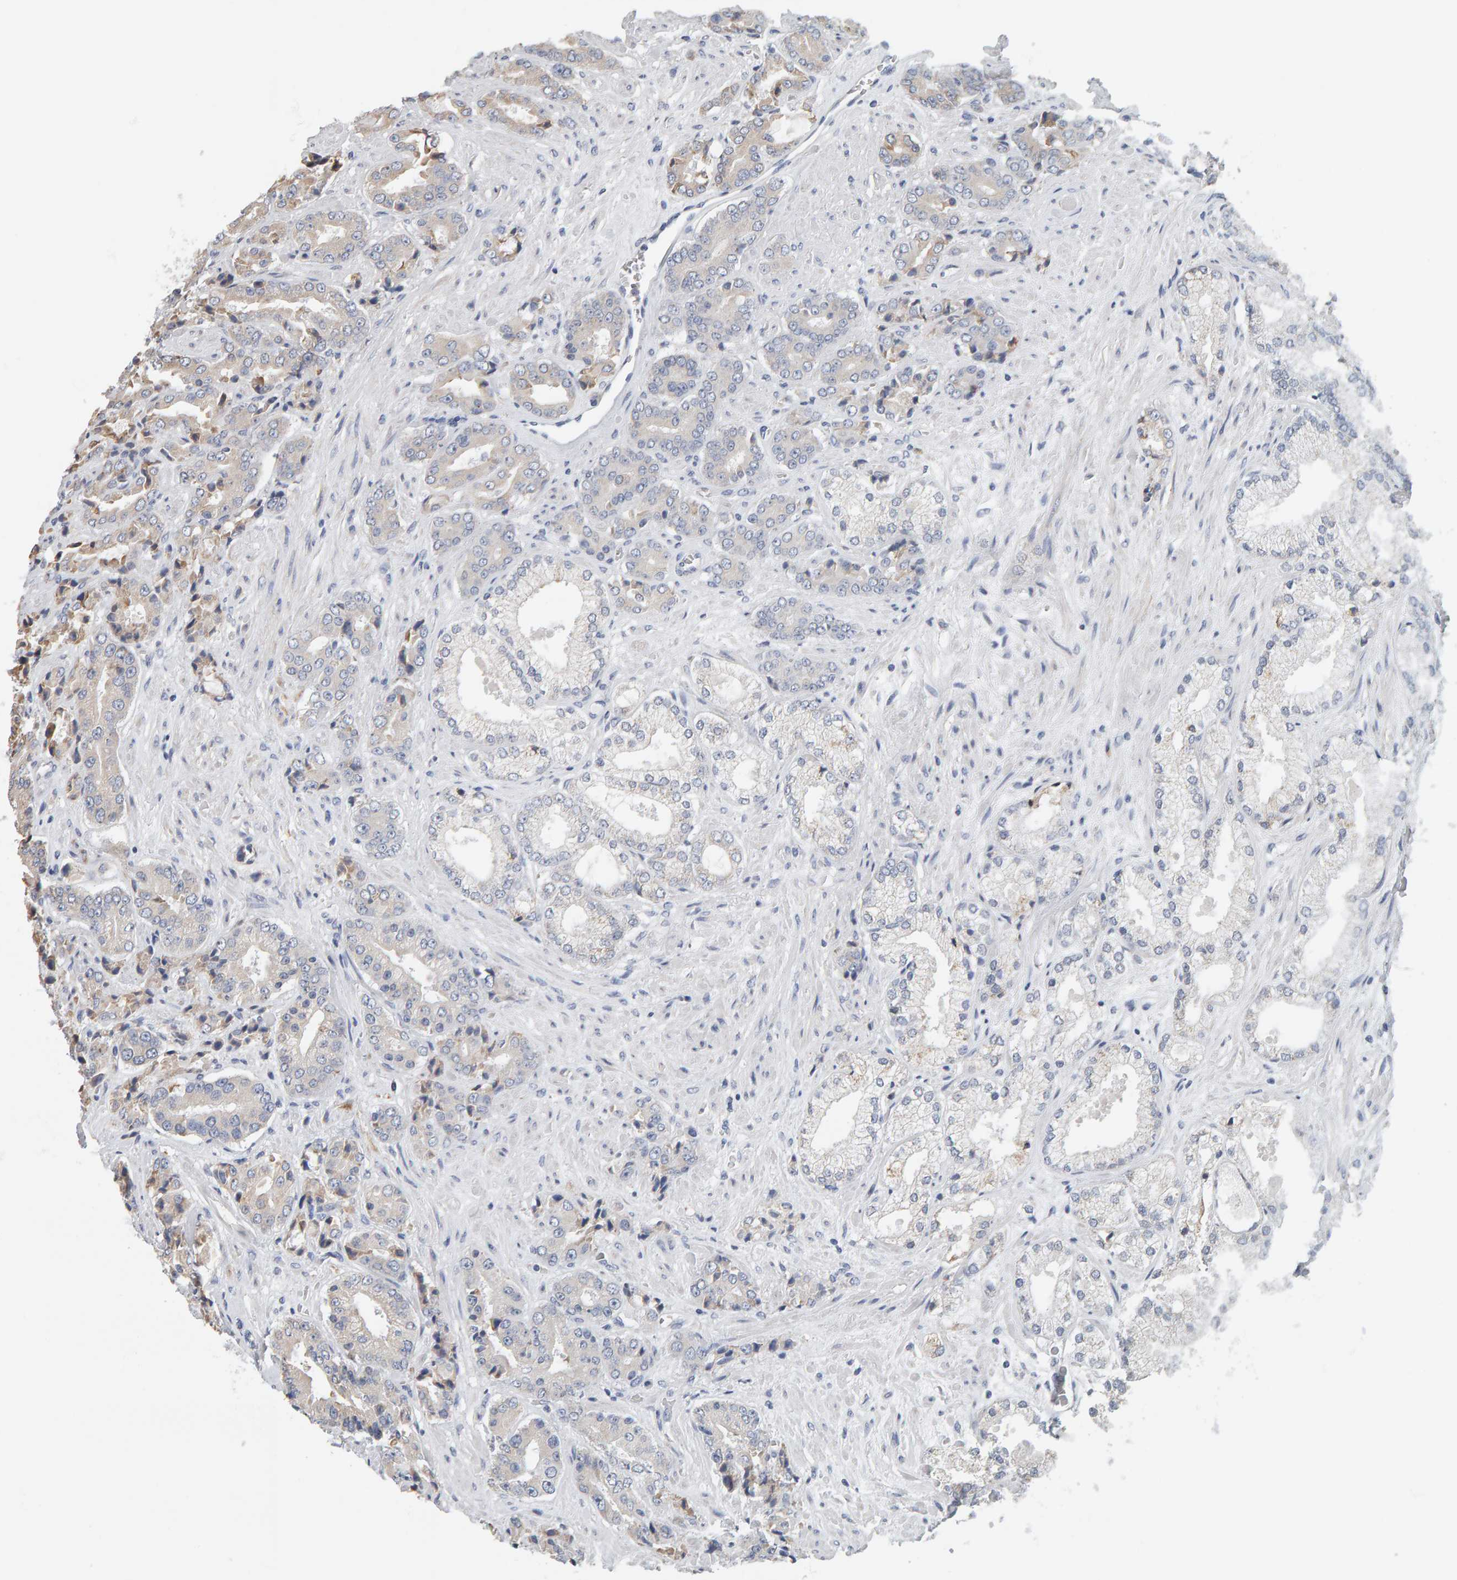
{"staining": {"intensity": "weak", "quantity": "<25%", "location": "cytoplasmic/membranous"}, "tissue": "prostate cancer", "cell_type": "Tumor cells", "image_type": "cancer", "snomed": [{"axis": "morphology", "description": "Adenocarcinoma, High grade"}, {"axis": "topography", "description": "Prostate"}], "caption": "Tumor cells show no significant expression in prostate cancer.", "gene": "ADHFE1", "patient": {"sex": "male", "age": 71}}